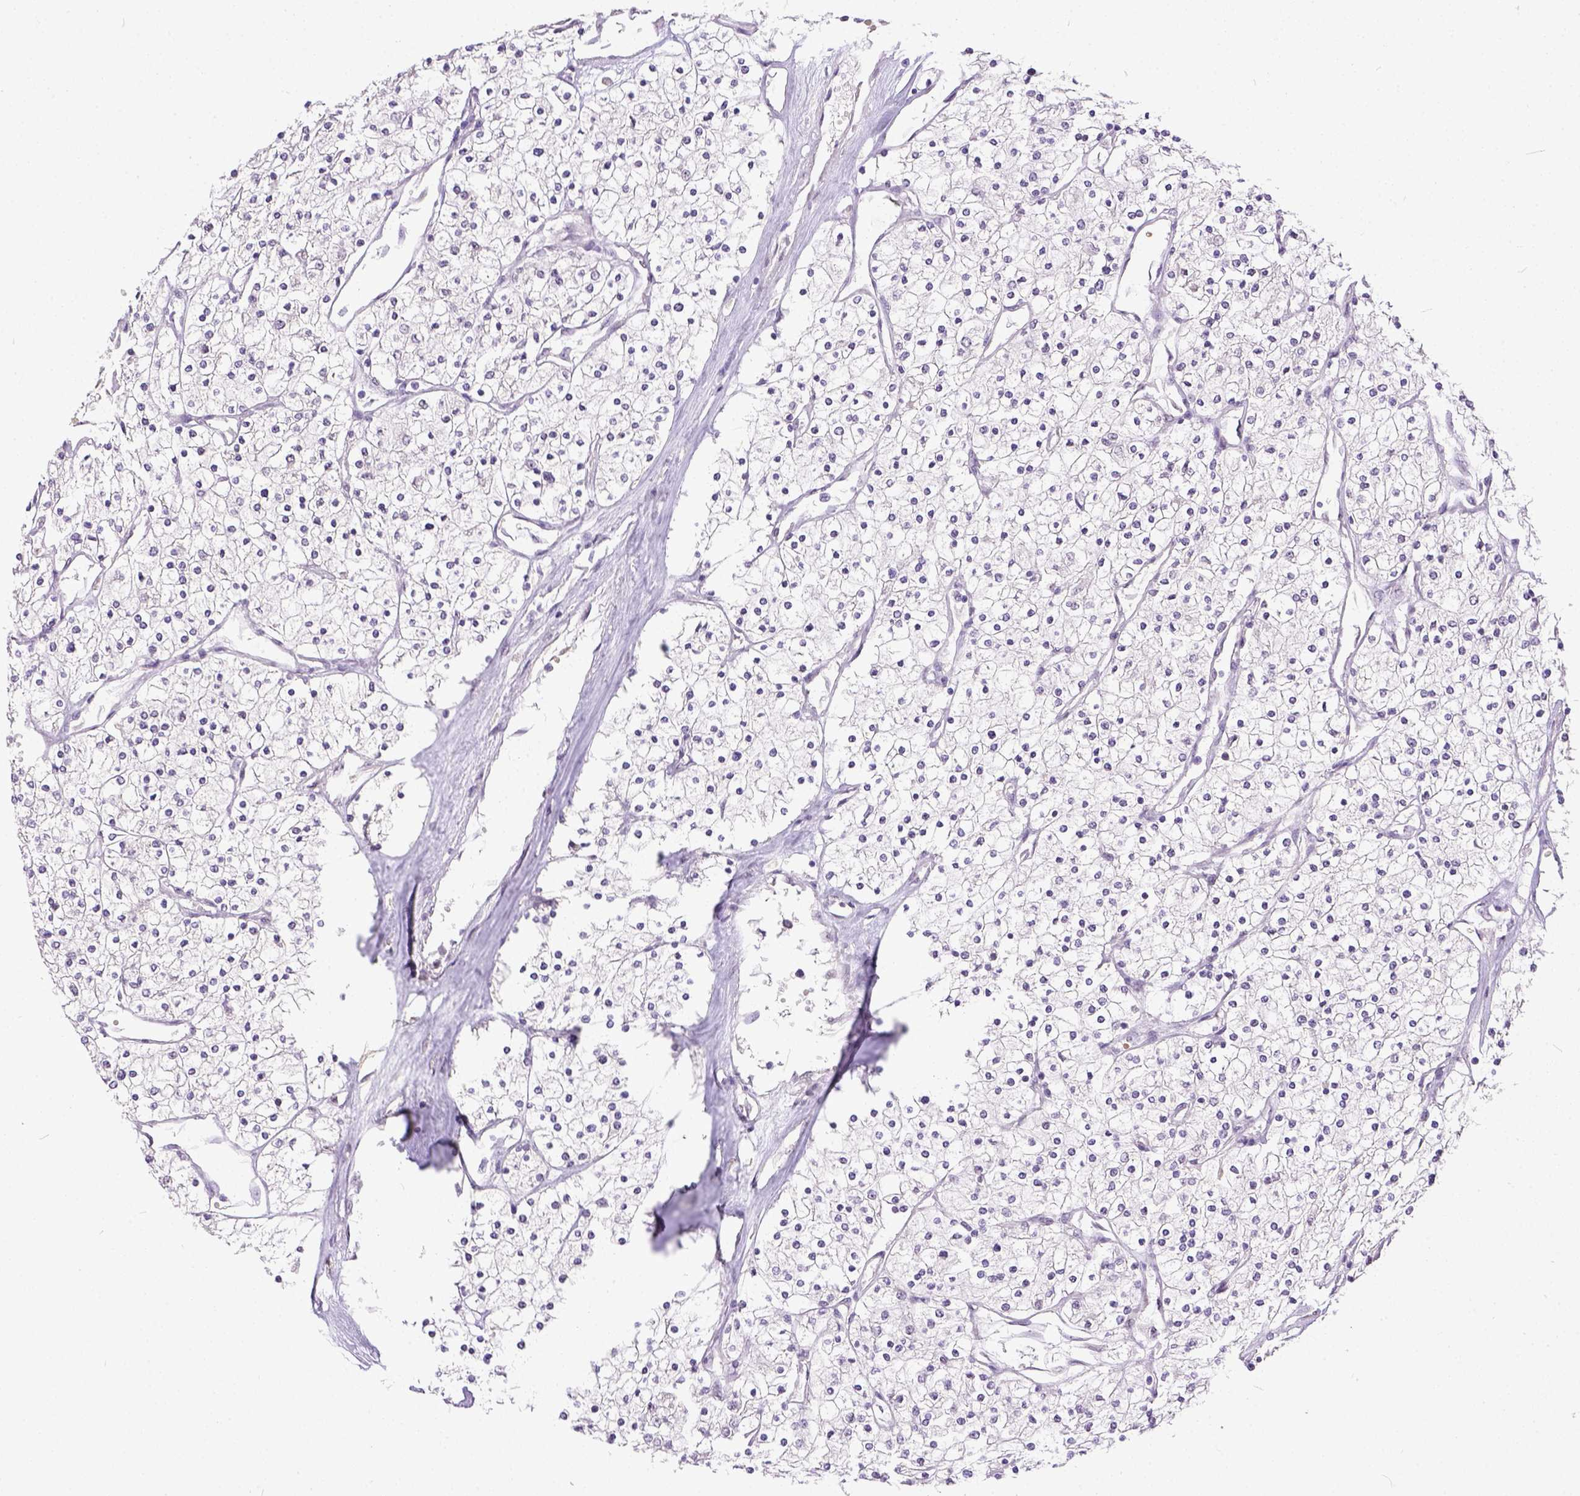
{"staining": {"intensity": "negative", "quantity": "none", "location": "none"}, "tissue": "renal cancer", "cell_type": "Tumor cells", "image_type": "cancer", "snomed": [{"axis": "morphology", "description": "Adenocarcinoma, NOS"}, {"axis": "topography", "description": "Kidney"}], "caption": "Adenocarcinoma (renal) was stained to show a protein in brown. There is no significant staining in tumor cells.", "gene": "ERCC1", "patient": {"sex": "male", "age": 80}}